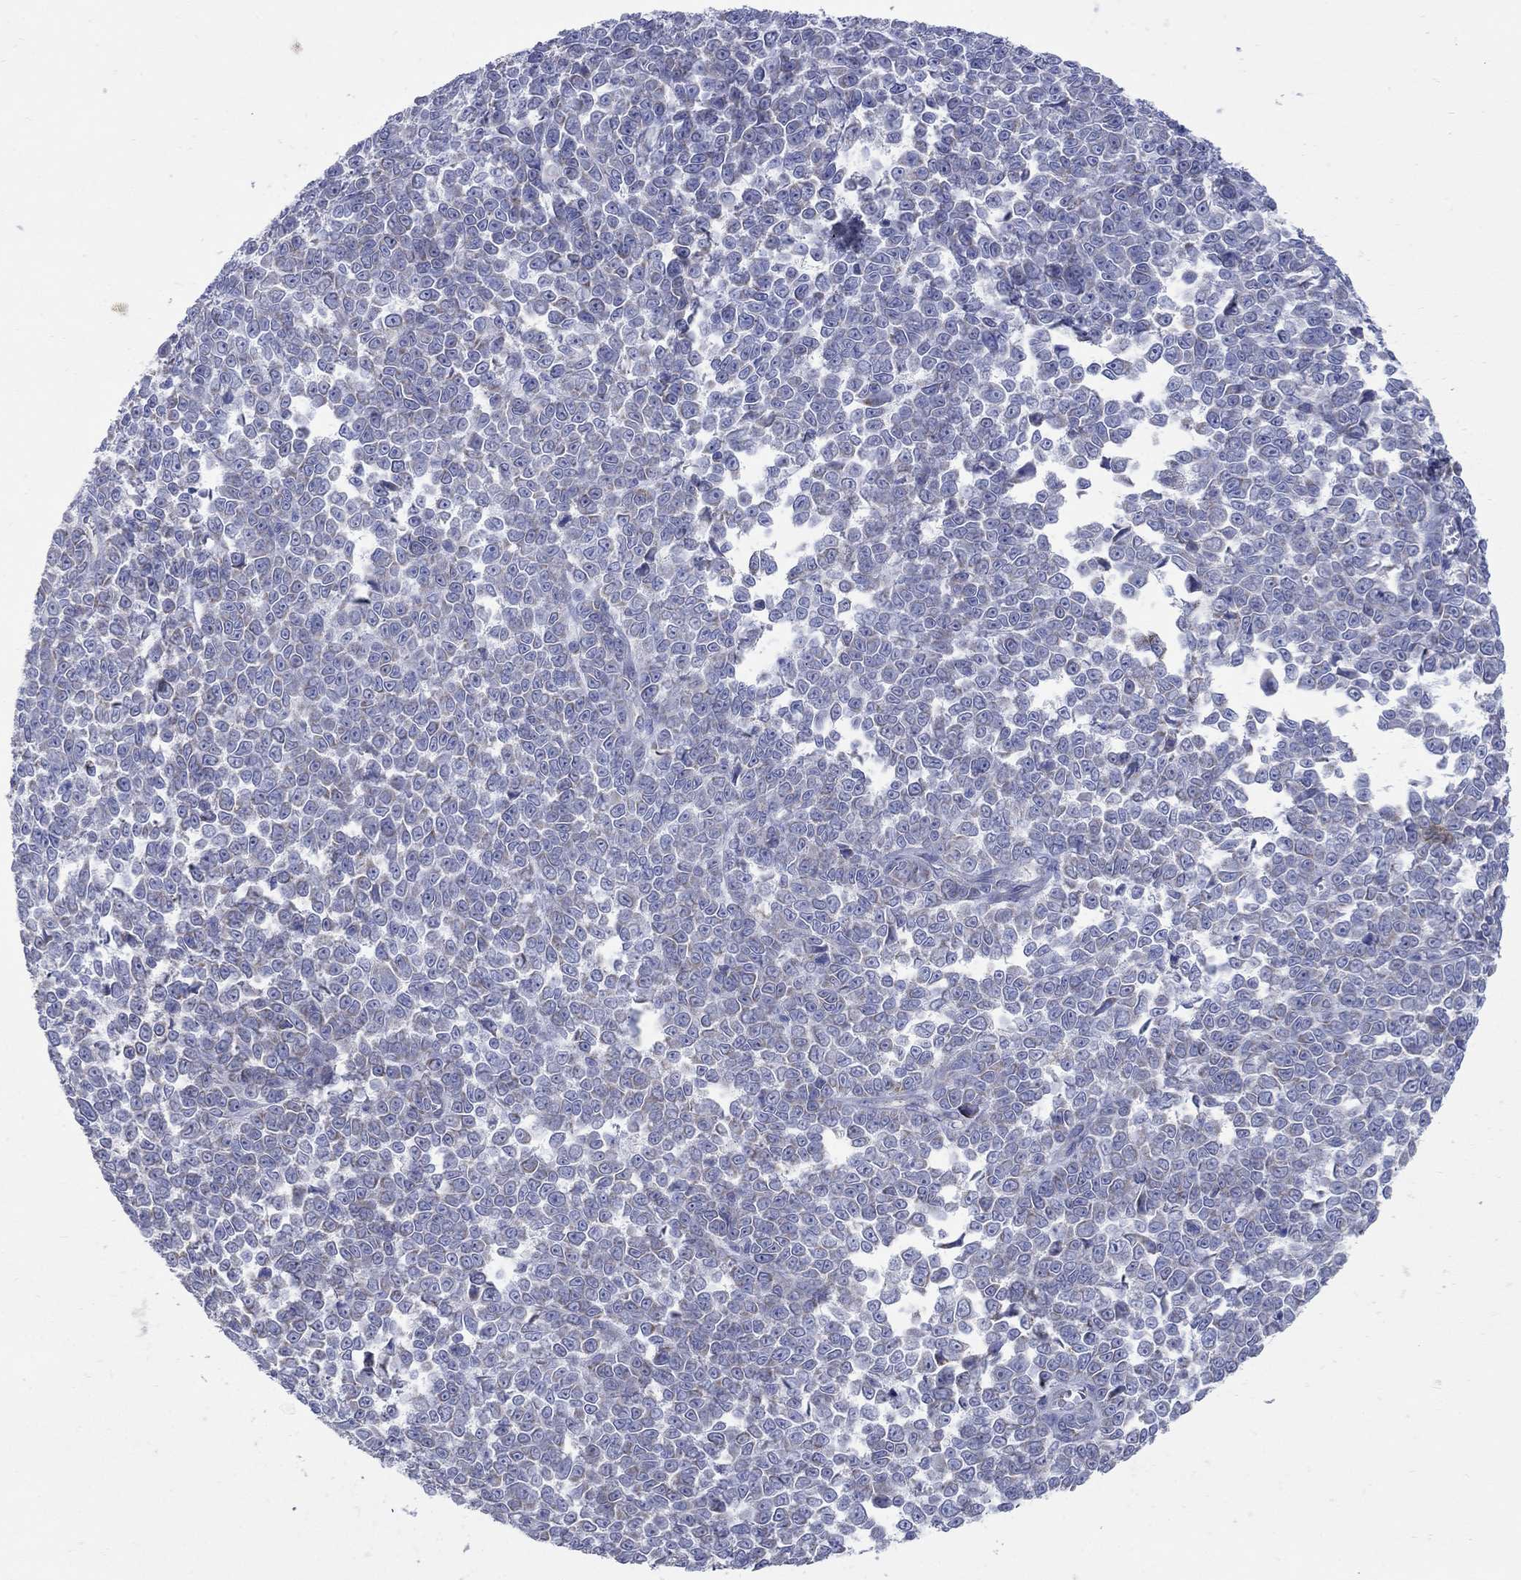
{"staining": {"intensity": "negative", "quantity": "none", "location": "none"}, "tissue": "melanoma", "cell_type": "Tumor cells", "image_type": "cancer", "snomed": [{"axis": "morphology", "description": "Malignant melanoma, NOS"}, {"axis": "topography", "description": "Skin"}], "caption": "Immunohistochemistry (IHC) micrograph of melanoma stained for a protein (brown), which shows no positivity in tumor cells.", "gene": "PDZD3", "patient": {"sex": "female", "age": 95}}